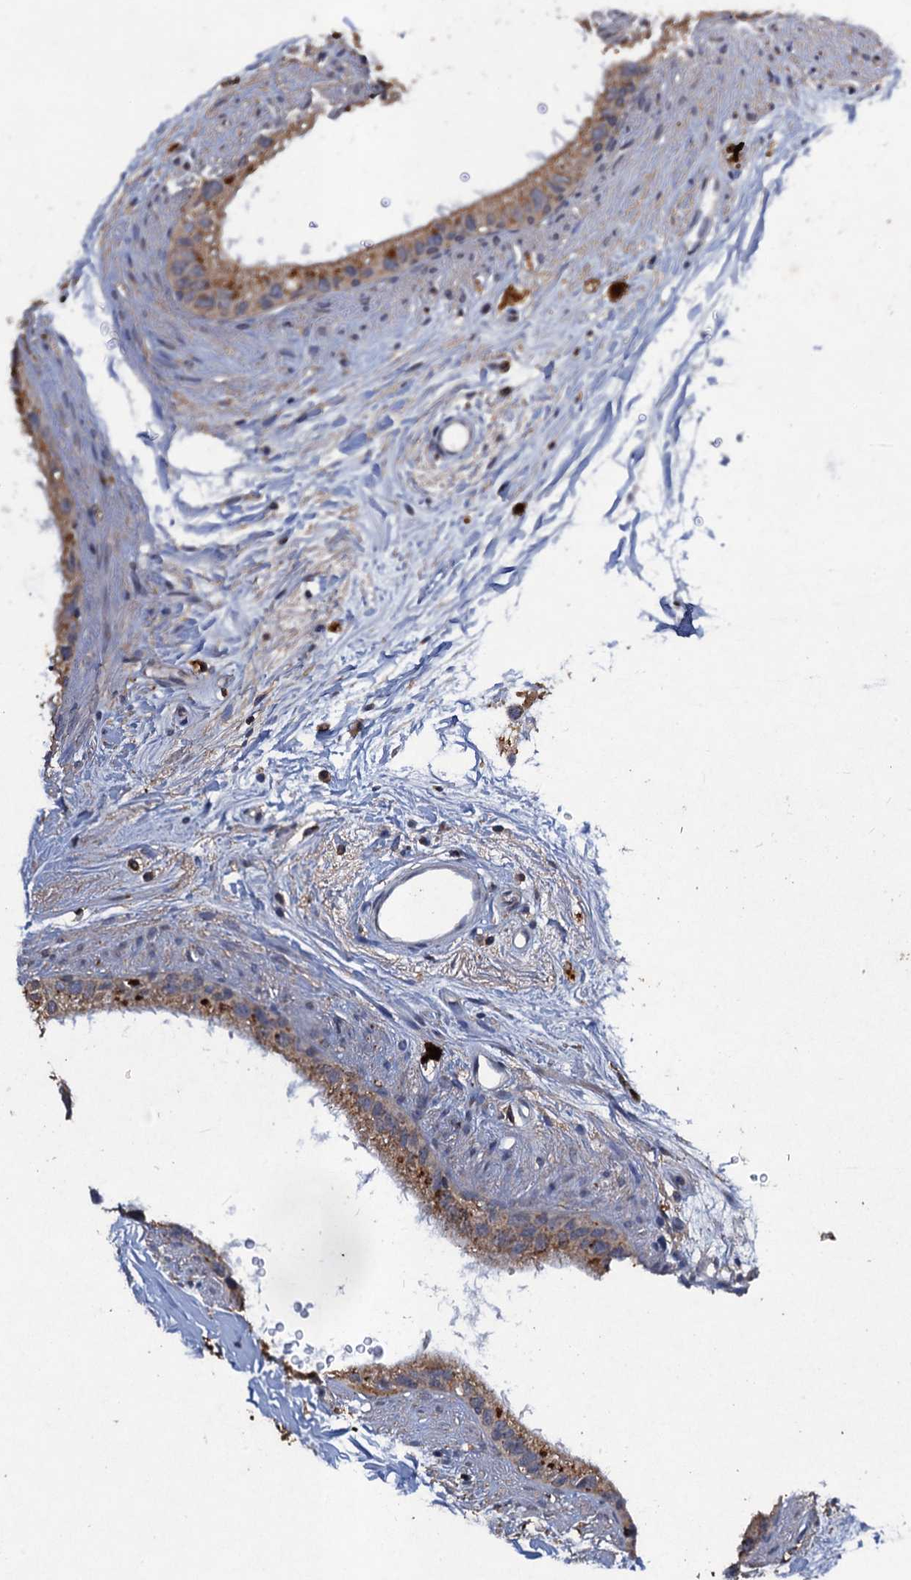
{"staining": {"intensity": "weak", "quantity": "25%-75%", "location": "cytoplasmic/membranous"}, "tissue": "epididymis", "cell_type": "Glandular cells", "image_type": "normal", "snomed": [{"axis": "morphology", "description": "Normal tissue, NOS"}, {"axis": "topography", "description": "Epididymis"}], "caption": "A micrograph of epididymis stained for a protein exhibits weak cytoplasmic/membranous brown staining in glandular cells.", "gene": "SCUBE3", "patient": {"sex": "male", "age": 80}}